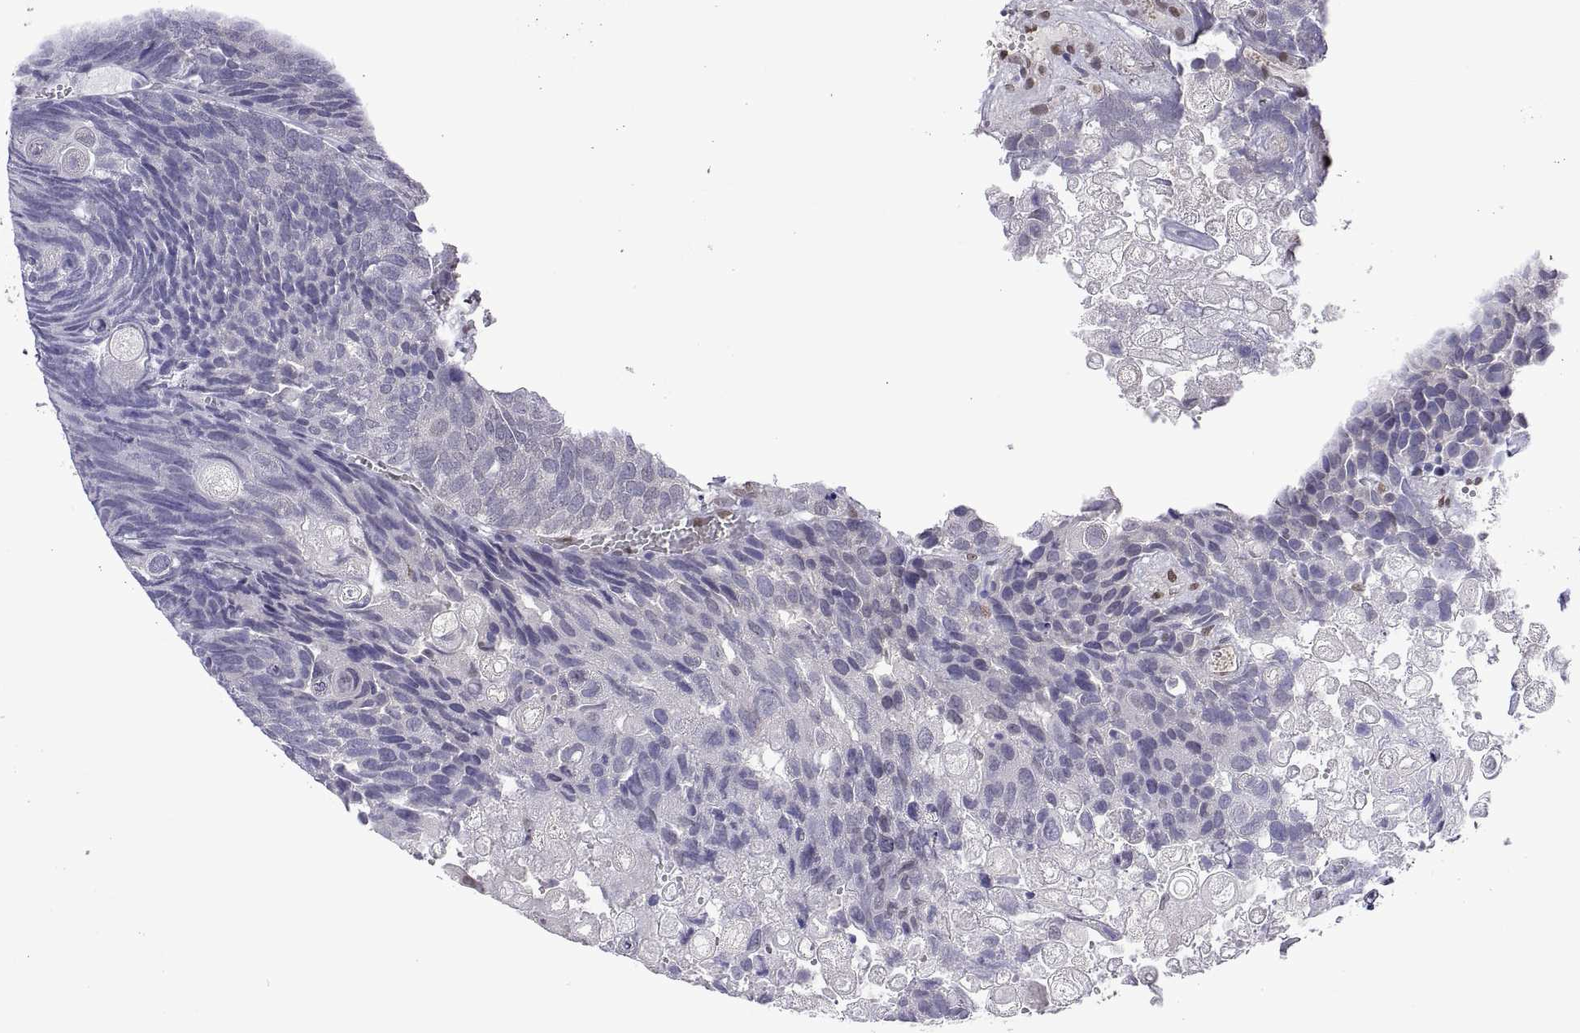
{"staining": {"intensity": "weak", "quantity": "25%-75%", "location": "nuclear"}, "tissue": "urothelial cancer", "cell_type": "Tumor cells", "image_type": "cancer", "snomed": [{"axis": "morphology", "description": "Urothelial carcinoma, Low grade"}, {"axis": "topography", "description": "Urinary bladder"}], "caption": "Immunohistochemistry (DAB (3,3'-diaminobenzidine)) staining of human low-grade urothelial carcinoma shows weak nuclear protein expression in about 25%-75% of tumor cells.", "gene": "NR4A1", "patient": {"sex": "female", "age": 62}}